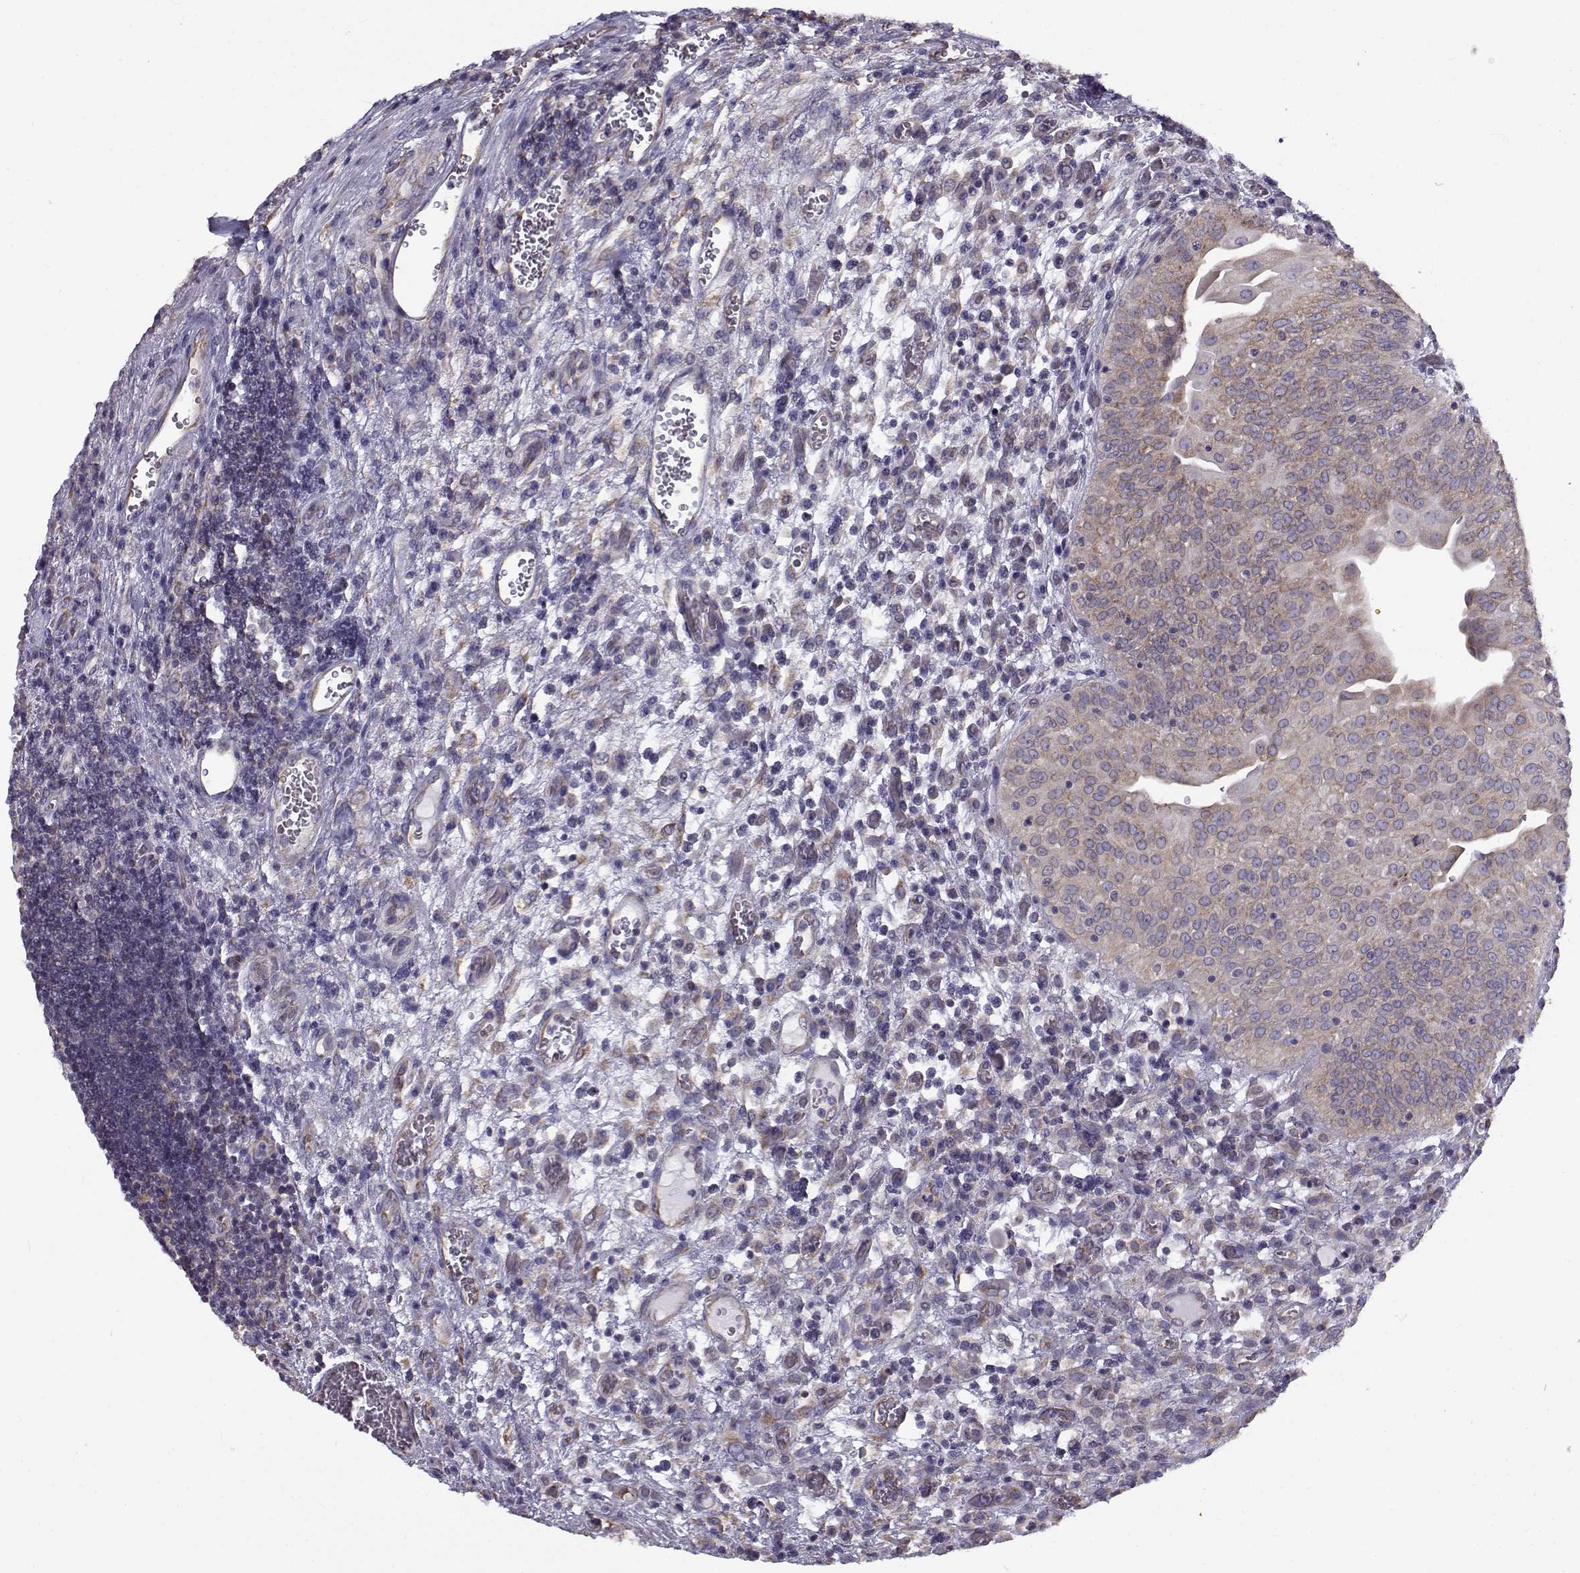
{"staining": {"intensity": "weak", "quantity": ">75%", "location": "cytoplasmic/membranous"}, "tissue": "urothelial cancer", "cell_type": "Tumor cells", "image_type": "cancer", "snomed": [{"axis": "morphology", "description": "Urothelial carcinoma, High grade"}, {"axis": "topography", "description": "Urinary bladder"}], "caption": "A high-resolution image shows IHC staining of high-grade urothelial carcinoma, which displays weak cytoplasmic/membranous expression in approximately >75% of tumor cells. Immunohistochemistry stains the protein in brown and the nuclei are stained blue.", "gene": "BEND6", "patient": {"sex": "male", "age": 60}}